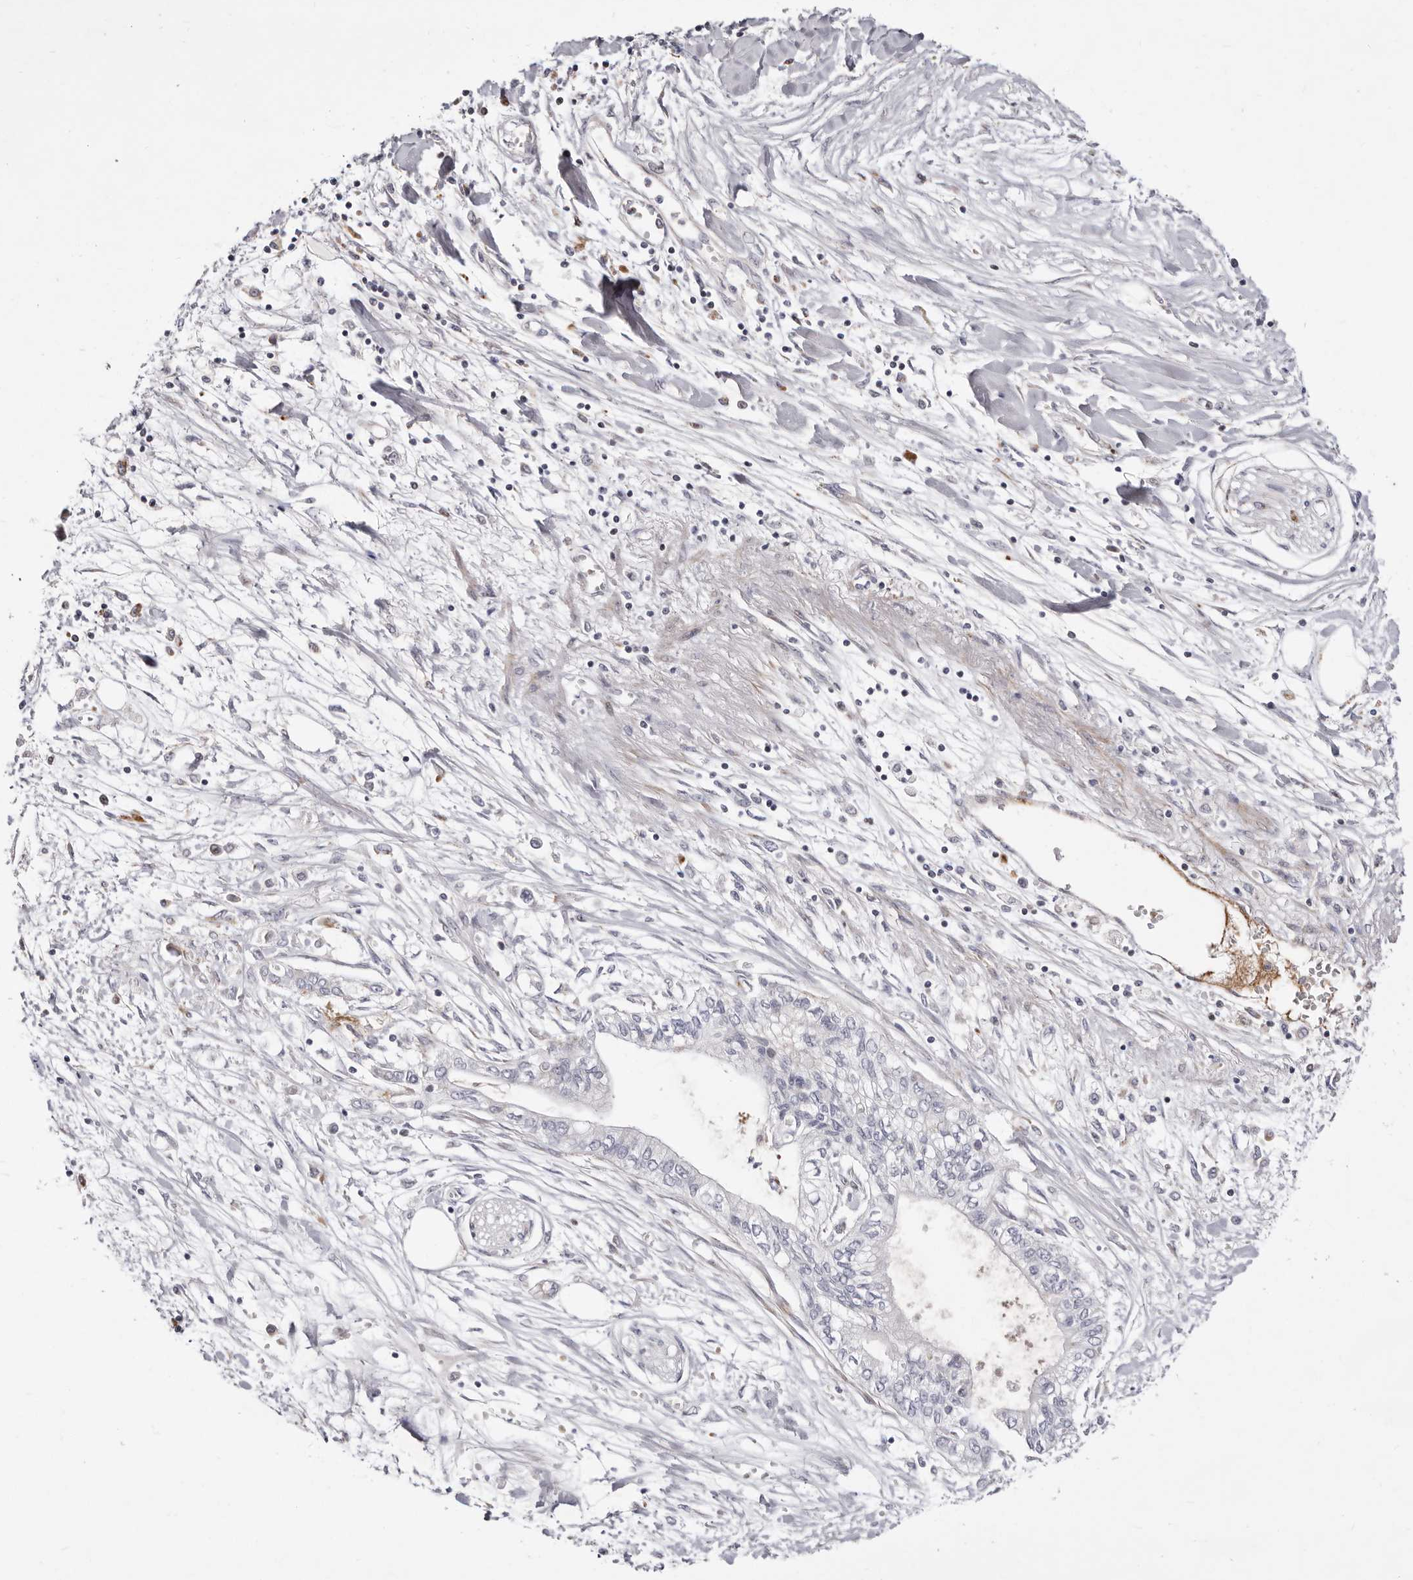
{"staining": {"intensity": "negative", "quantity": "none", "location": "none"}, "tissue": "pancreatic cancer", "cell_type": "Tumor cells", "image_type": "cancer", "snomed": [{"axis": "morphology", "description": "Adenocarcinoma, NOS"}, {"axis": "topography", "description": "Pancreas"}], "caption": "The immunohistochemistry (IHC) histopathology image has no significant staining in tumor cells of pancreatic cancer tissue.", "gene": "NUBPL", "patient": {"sex": "female", "age": 77}}